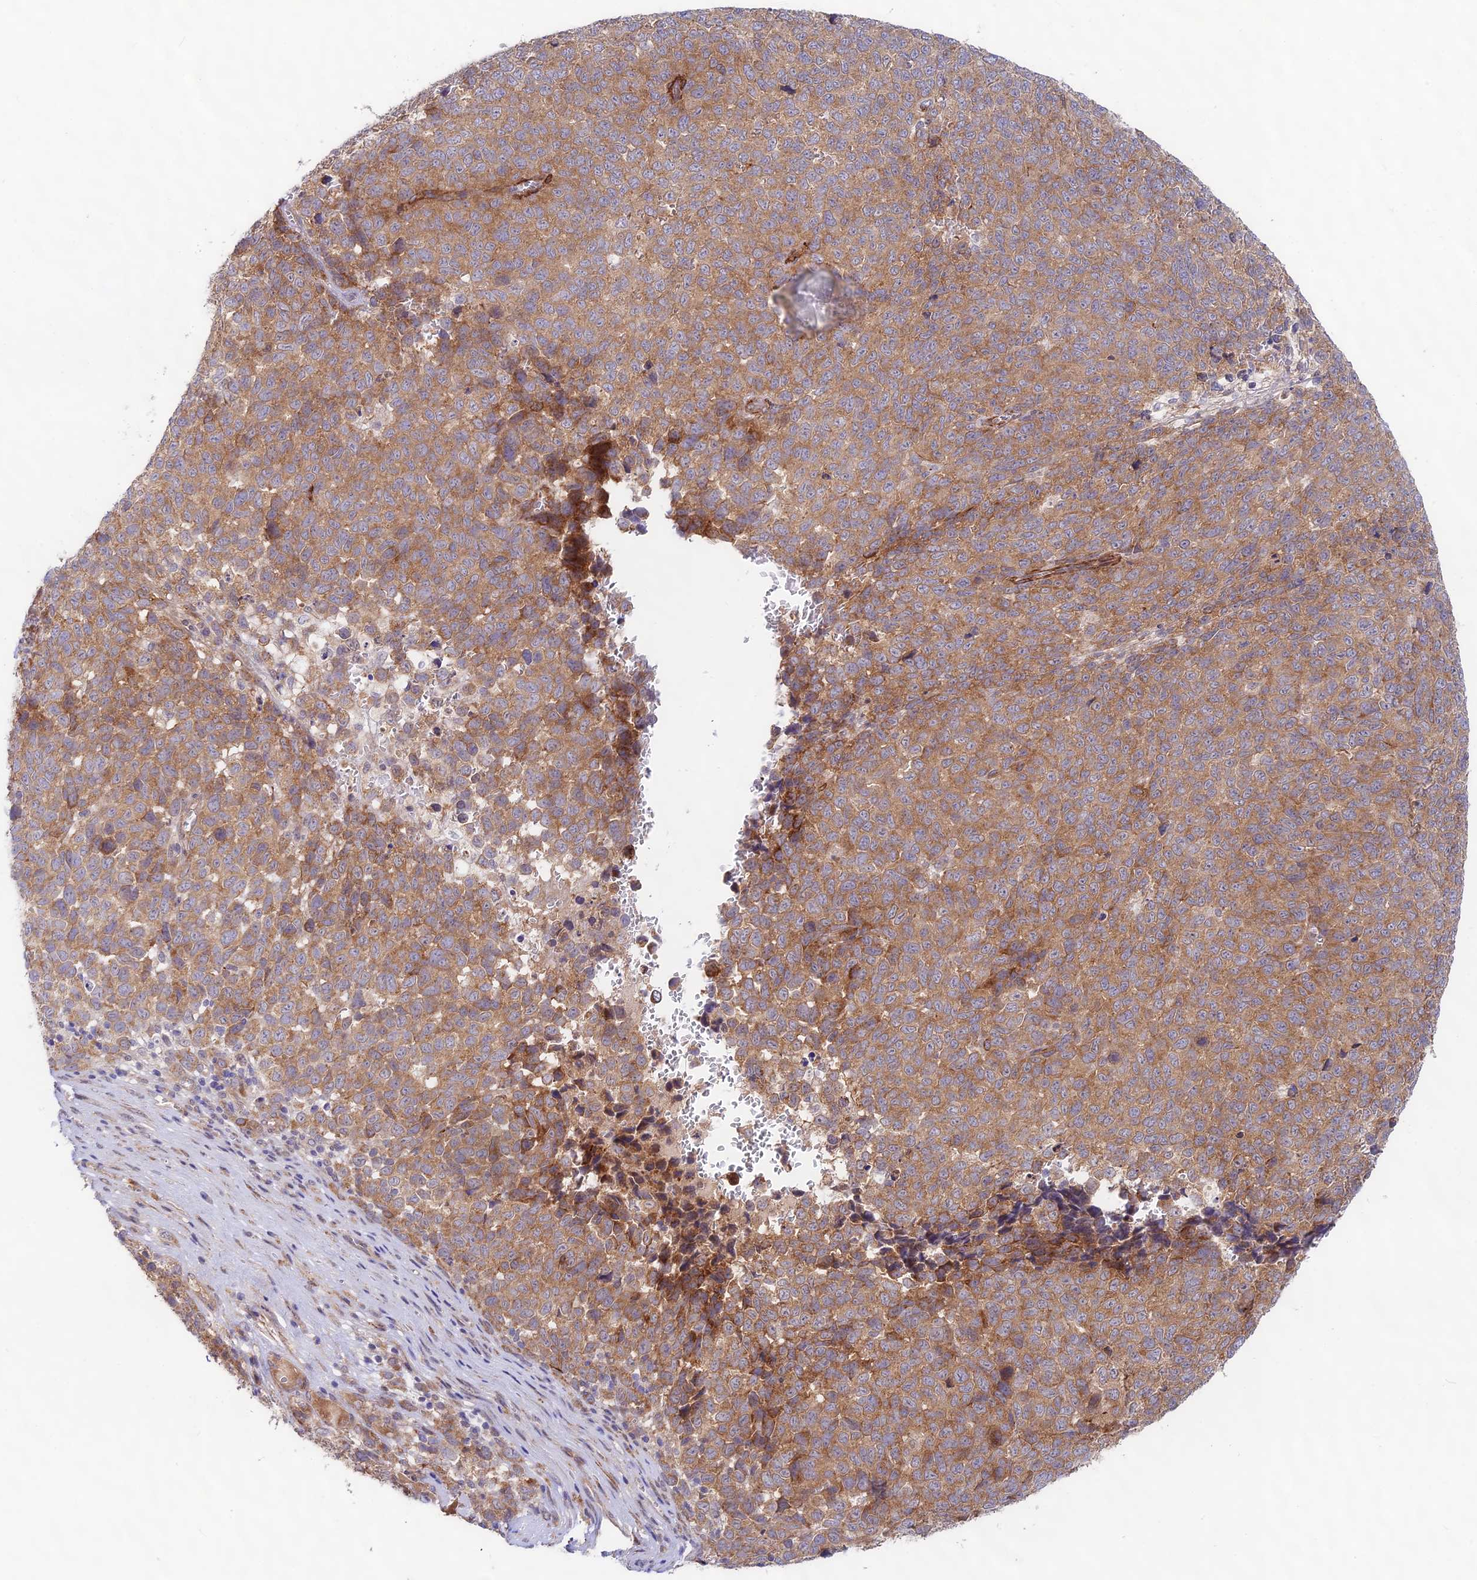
{"staining": {"intensity": "moderate", "quantity": ">75%", "location": "cytoplasmic/membranous"}, "tissue": "melanoma", "cell_type": "Tumor cells", "image_type": "cancer", "snomed": [{"axis": "morphology", "description": "Malignant melanoma, NOS"}, {"axis": "topography", "description": "Nose, NOS"}], "caption": "High-power microscopy captured an immunohistochemistry image of malignant melanoma, revealing moderate cytoplasmic/membranous staining in approximately >75% of tumor cells.", "gene": "ANKRD50", "patient": {"sex": "female", "age": 48}}